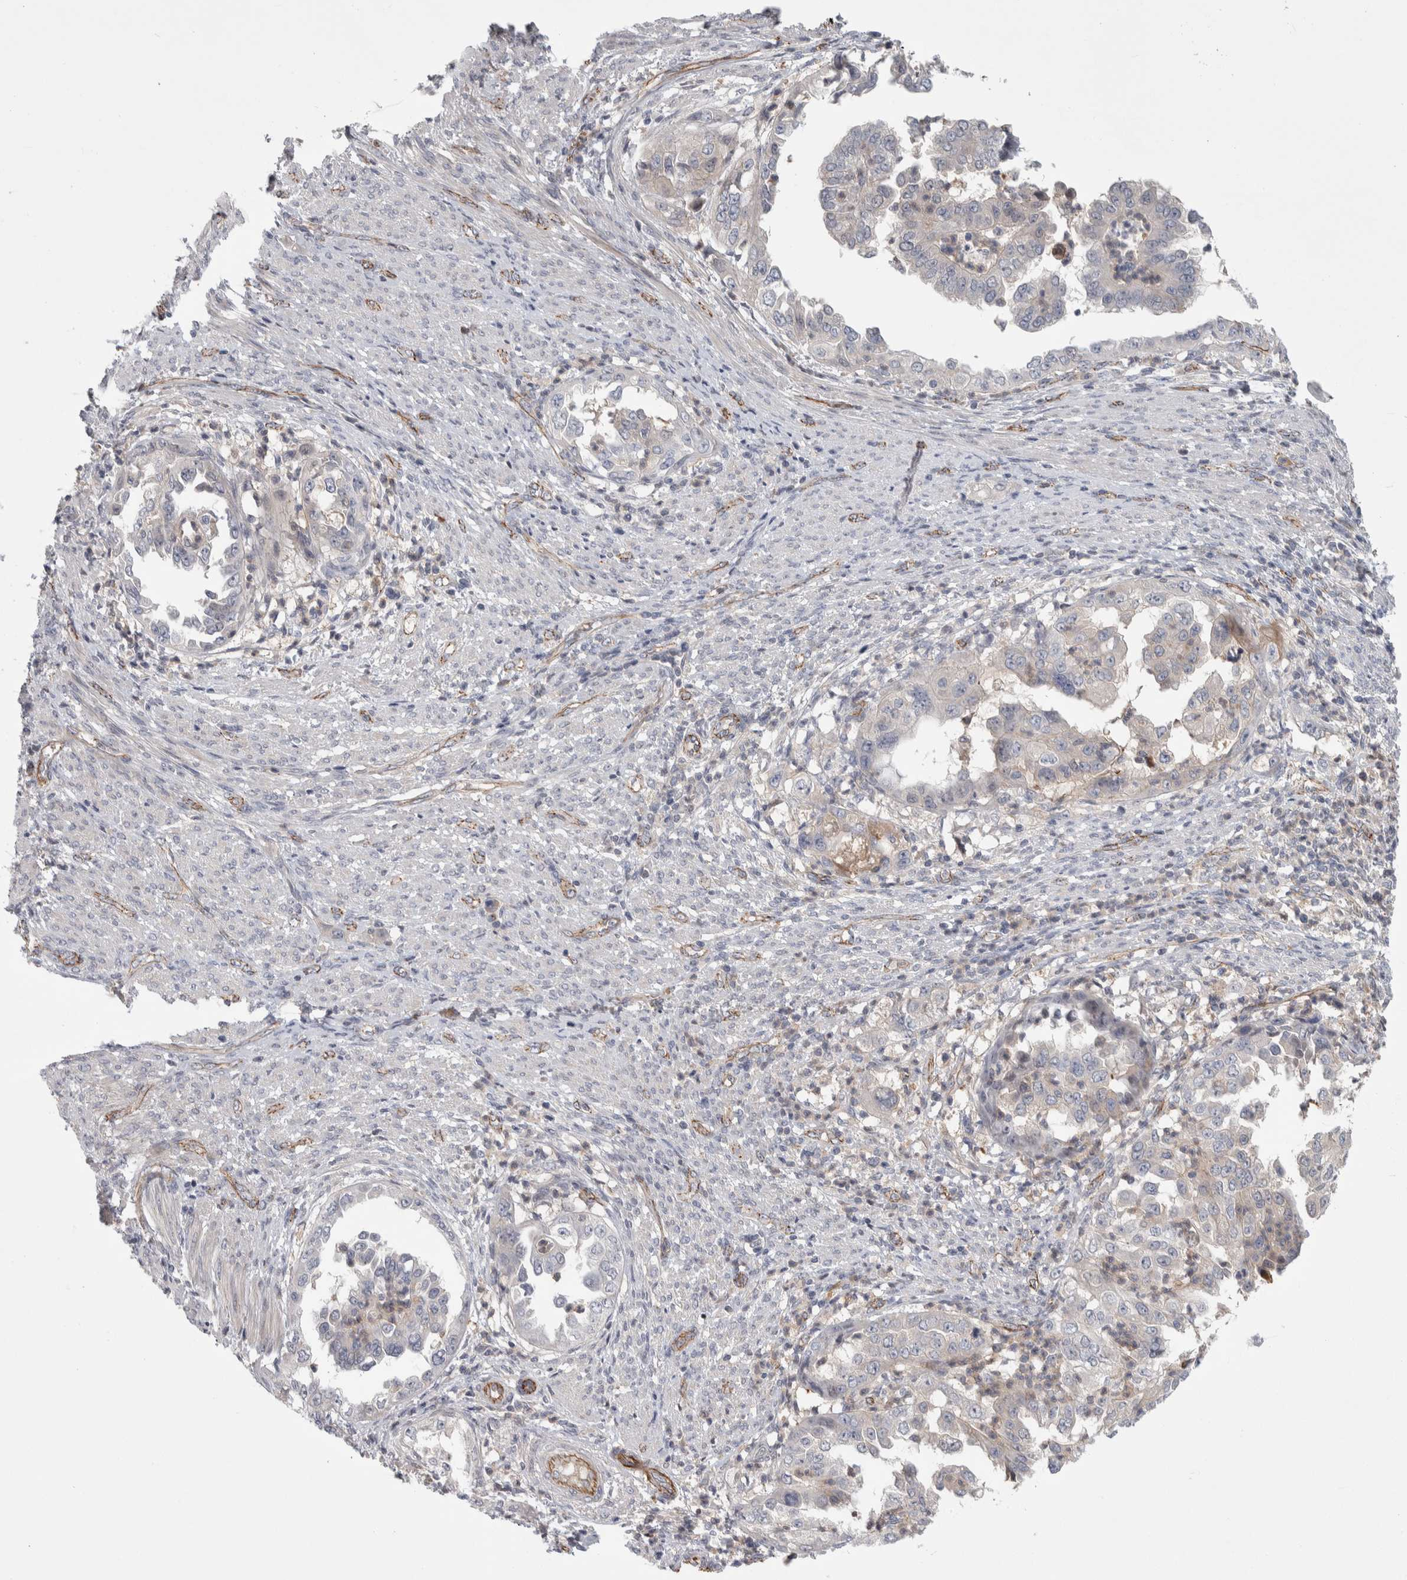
{"staining": {"intensity": "negative", "quantity": "none", "location": "none"}, "tissue": "endometrial cancer", "cell_type": "Tumor cells", "image_type": "cancer", "snomed": [{"axis": "morphology", "description": "Adenocarcinoma, NOS"}, {"axis": "topography", "description": "Endometrium"}], "caption": "This is a image of immunohistochemistry (IHC) staining of endometrial cancer, which shows no staining in tumor cells. (DAB immunohistochemistry (IHC) with hematoxylin counter stain).", "gene": "ZNF862", "patient": {"sex": "female", "age": 85}}